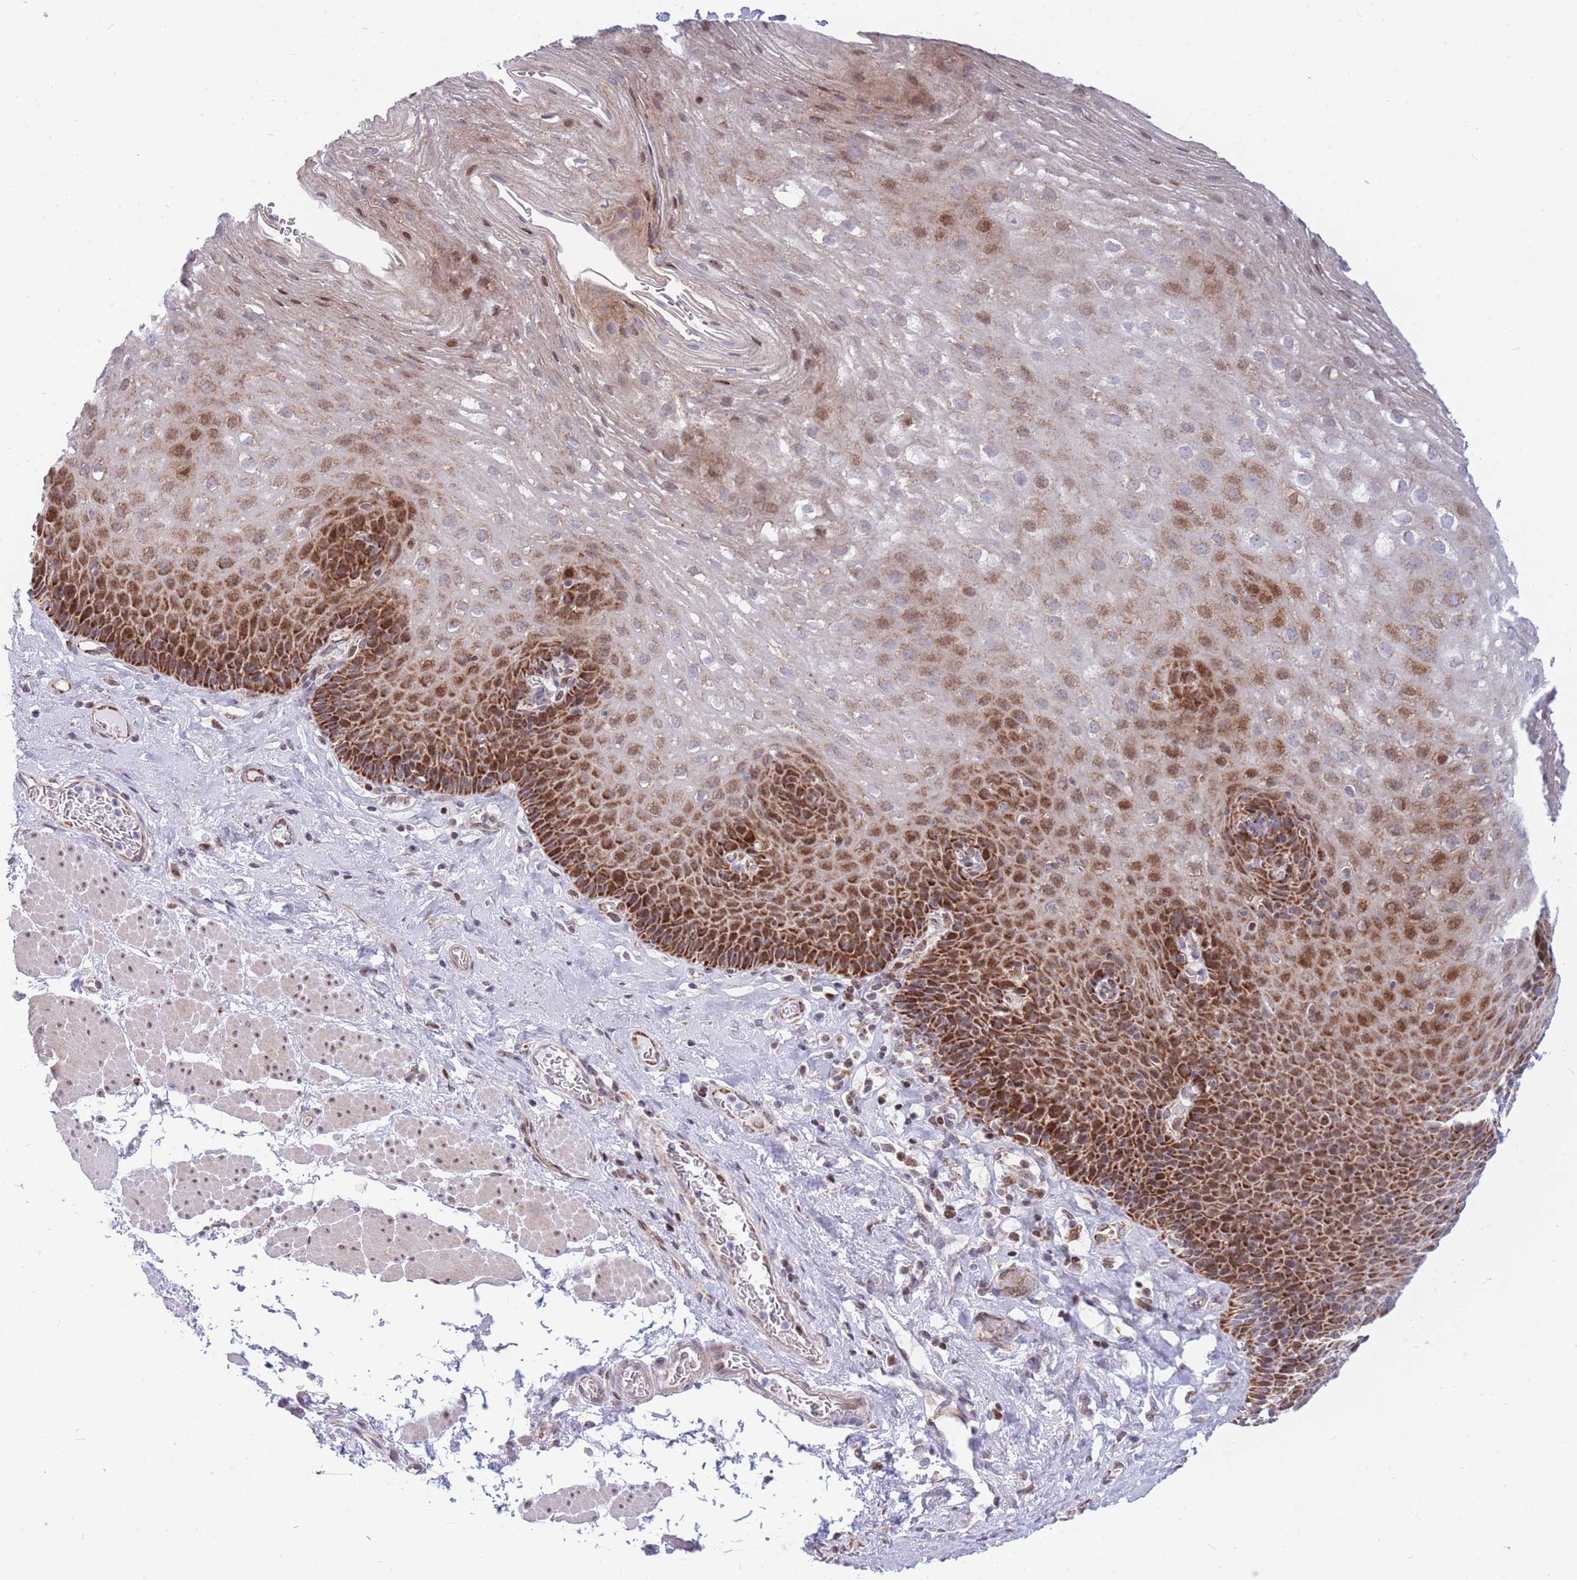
{"staining": {"intensity": "strong", "quantity": ">75%", "location": "cytoplasmic/membranous"}, "tissue": "esophagus", "cell_type": "Squamous epithelial cells", "image_type": "normal", "snomed": [{"axis": "morphology", "description": "Normal tissue, NOS"}, {"axis": "topography", "description": "Esophagus"}], "caption": "A micrograph of human esophagus stained for a protein exhibits strong cytoplasmic/membranous brown staining in squamous epithelial cells. (Brightfield microscopy of DAB IHC at high magnification).", "gene": "HSPE1", "patient": {"sex": "female", "age": 66}}